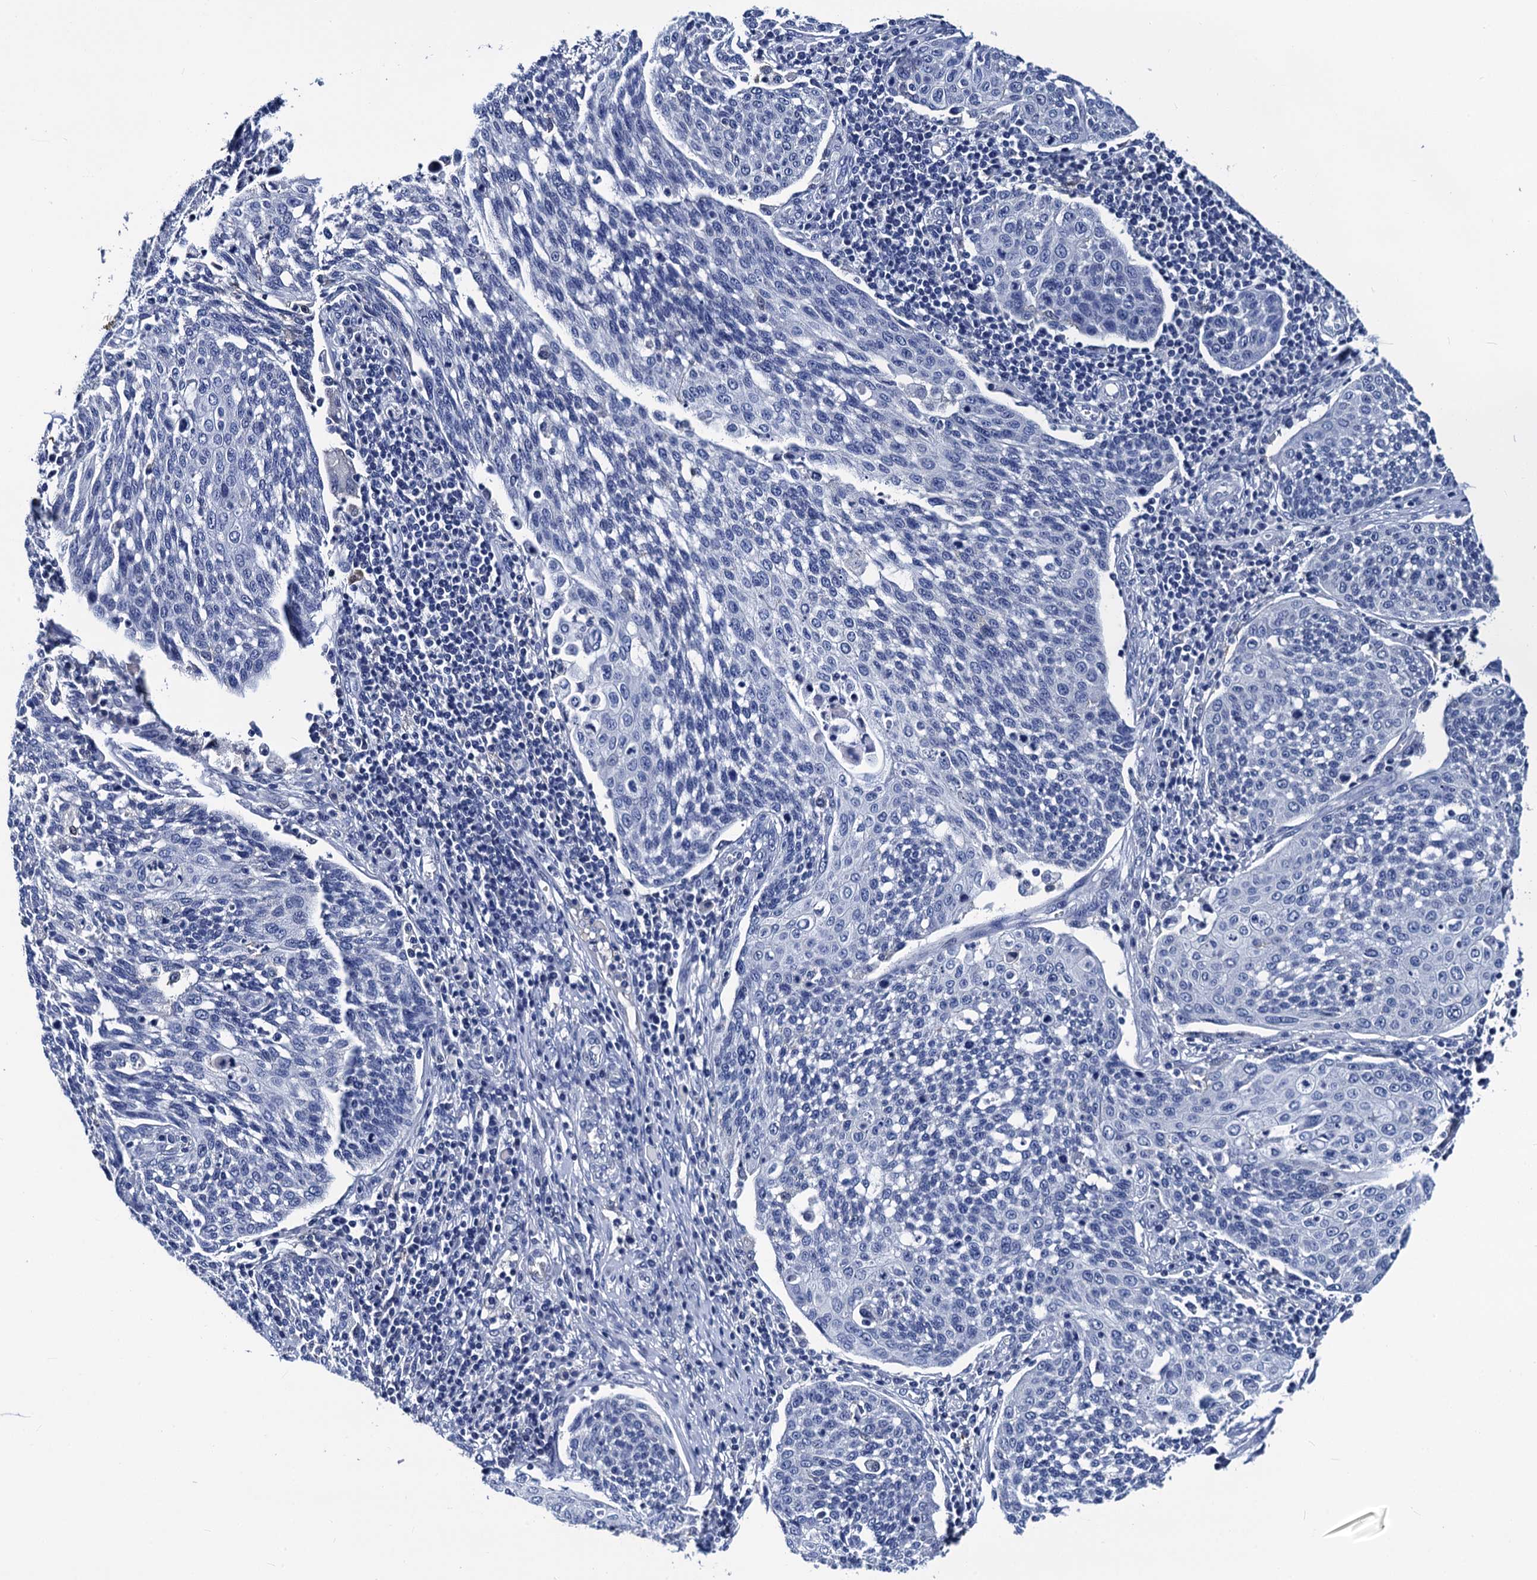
{"staining": {"intensity": "negative", "quantity": "none", "location": "none"}, "tissue": "cervical cancer", "cell_type": "Tumor cells", "image_type": "cancer", "snomed": [{"axis": "morphology", "description": "Squamous cell carcinoma, NOS"}, {"axis": "topography", "description": "Cervix"}], "caption": "A micrograph of cervical squamous cell carcinoma stained for a protein shows no brown staining in tumor cells.", "gene": "LRRC30", "patient": {"sex": "female", "age": 34}}